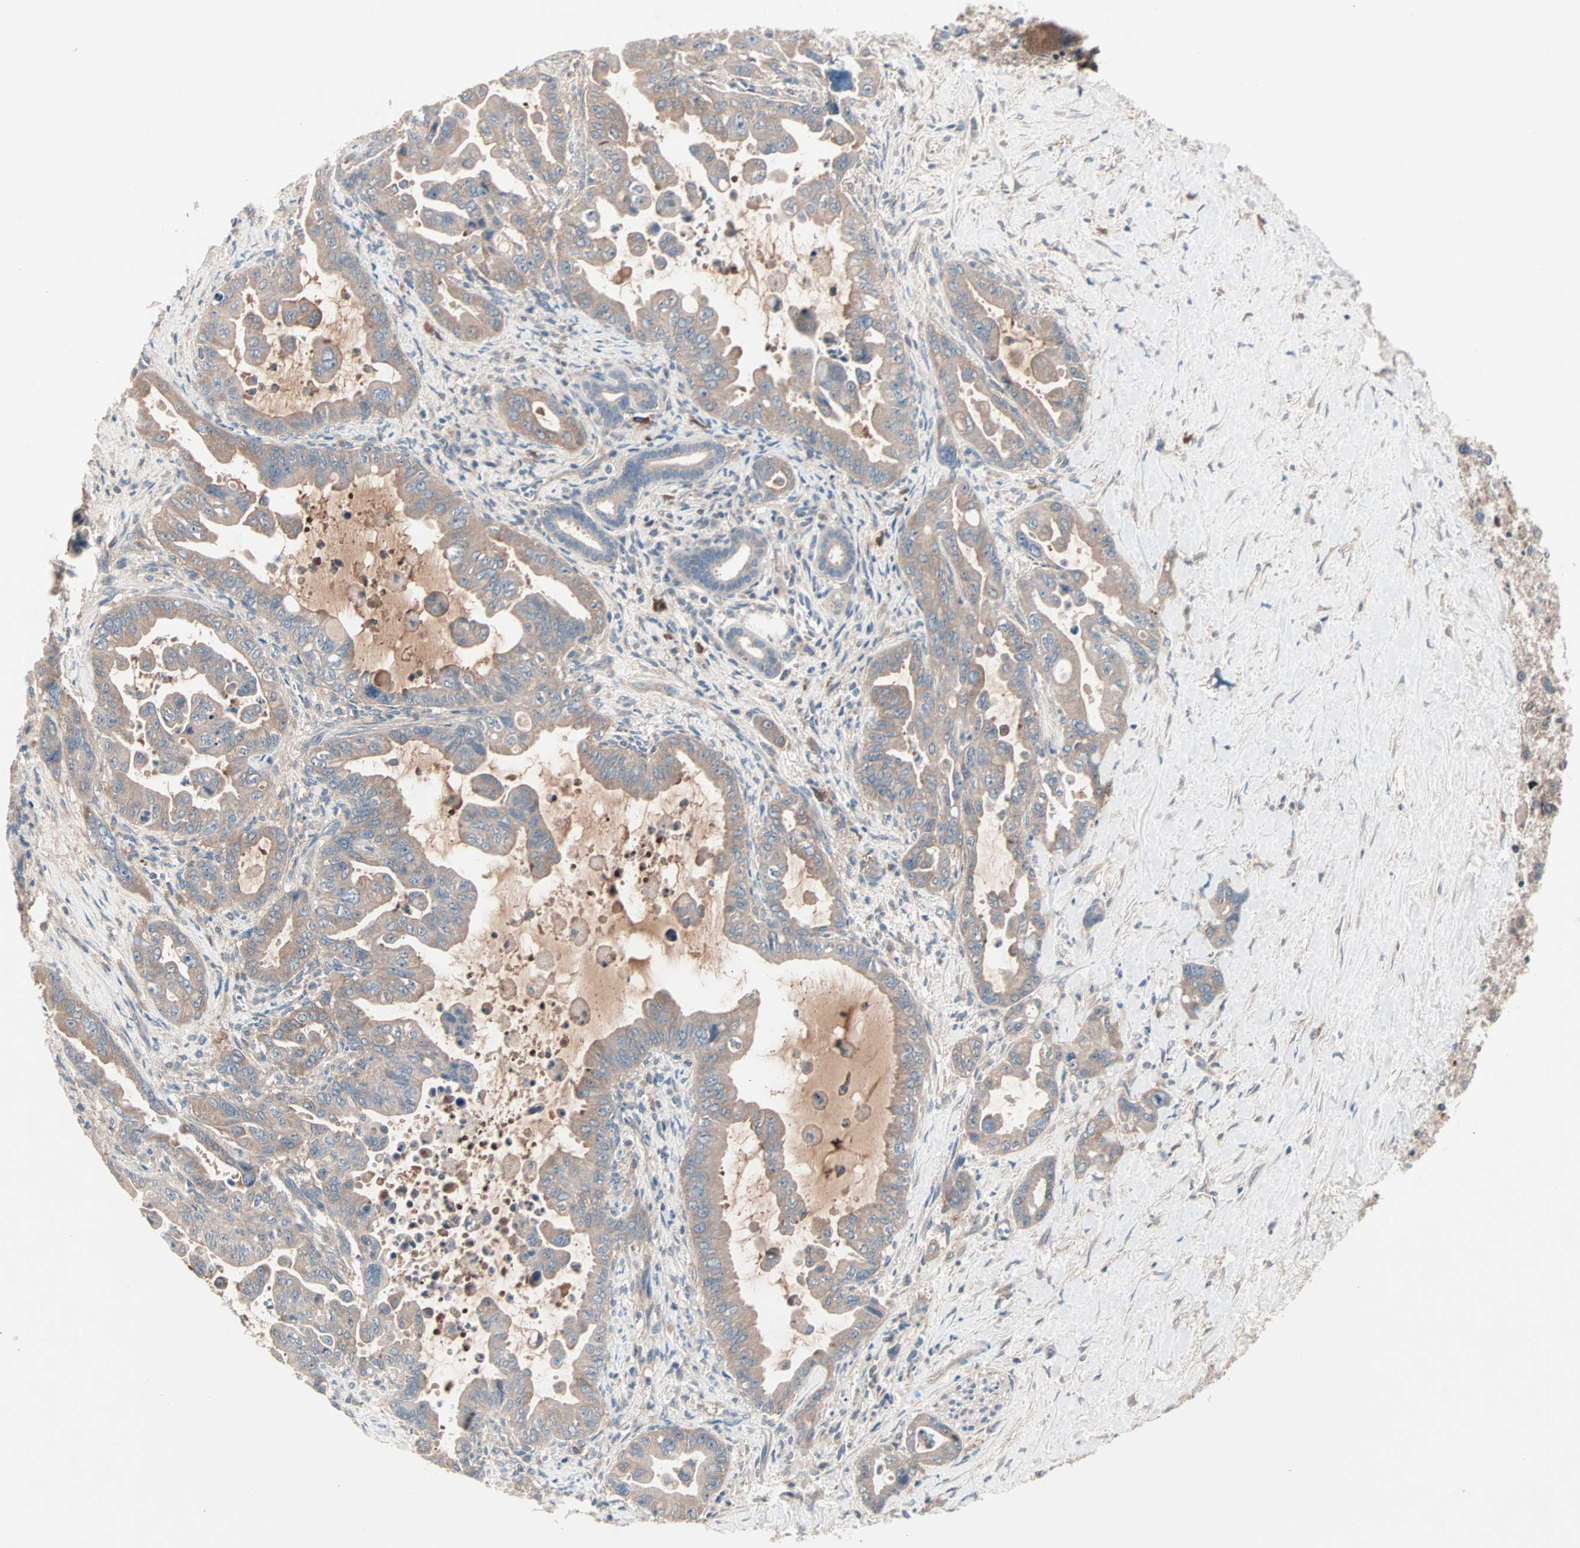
{"staining": {"intensity": "weak", "quantity": ">75%", "location": "cytoplasmic/membranous"}, "tissue": "pancreatic cancer", "cell_type": "Tumor cells", "image_type": "cancer", "snomed": [{"axis": "morphology", "description": "Adenocarcinoma, NOS"}, {"axis": "topography", "description": "Pancreas"}], "caption": "Protein staining shows weak cytoplasmic/membranous expression in about >75% of tumor cells in pancreatic adenocarcinoma.", "gene": "CAD", "patient": {"sex": "male", "age": 70}}